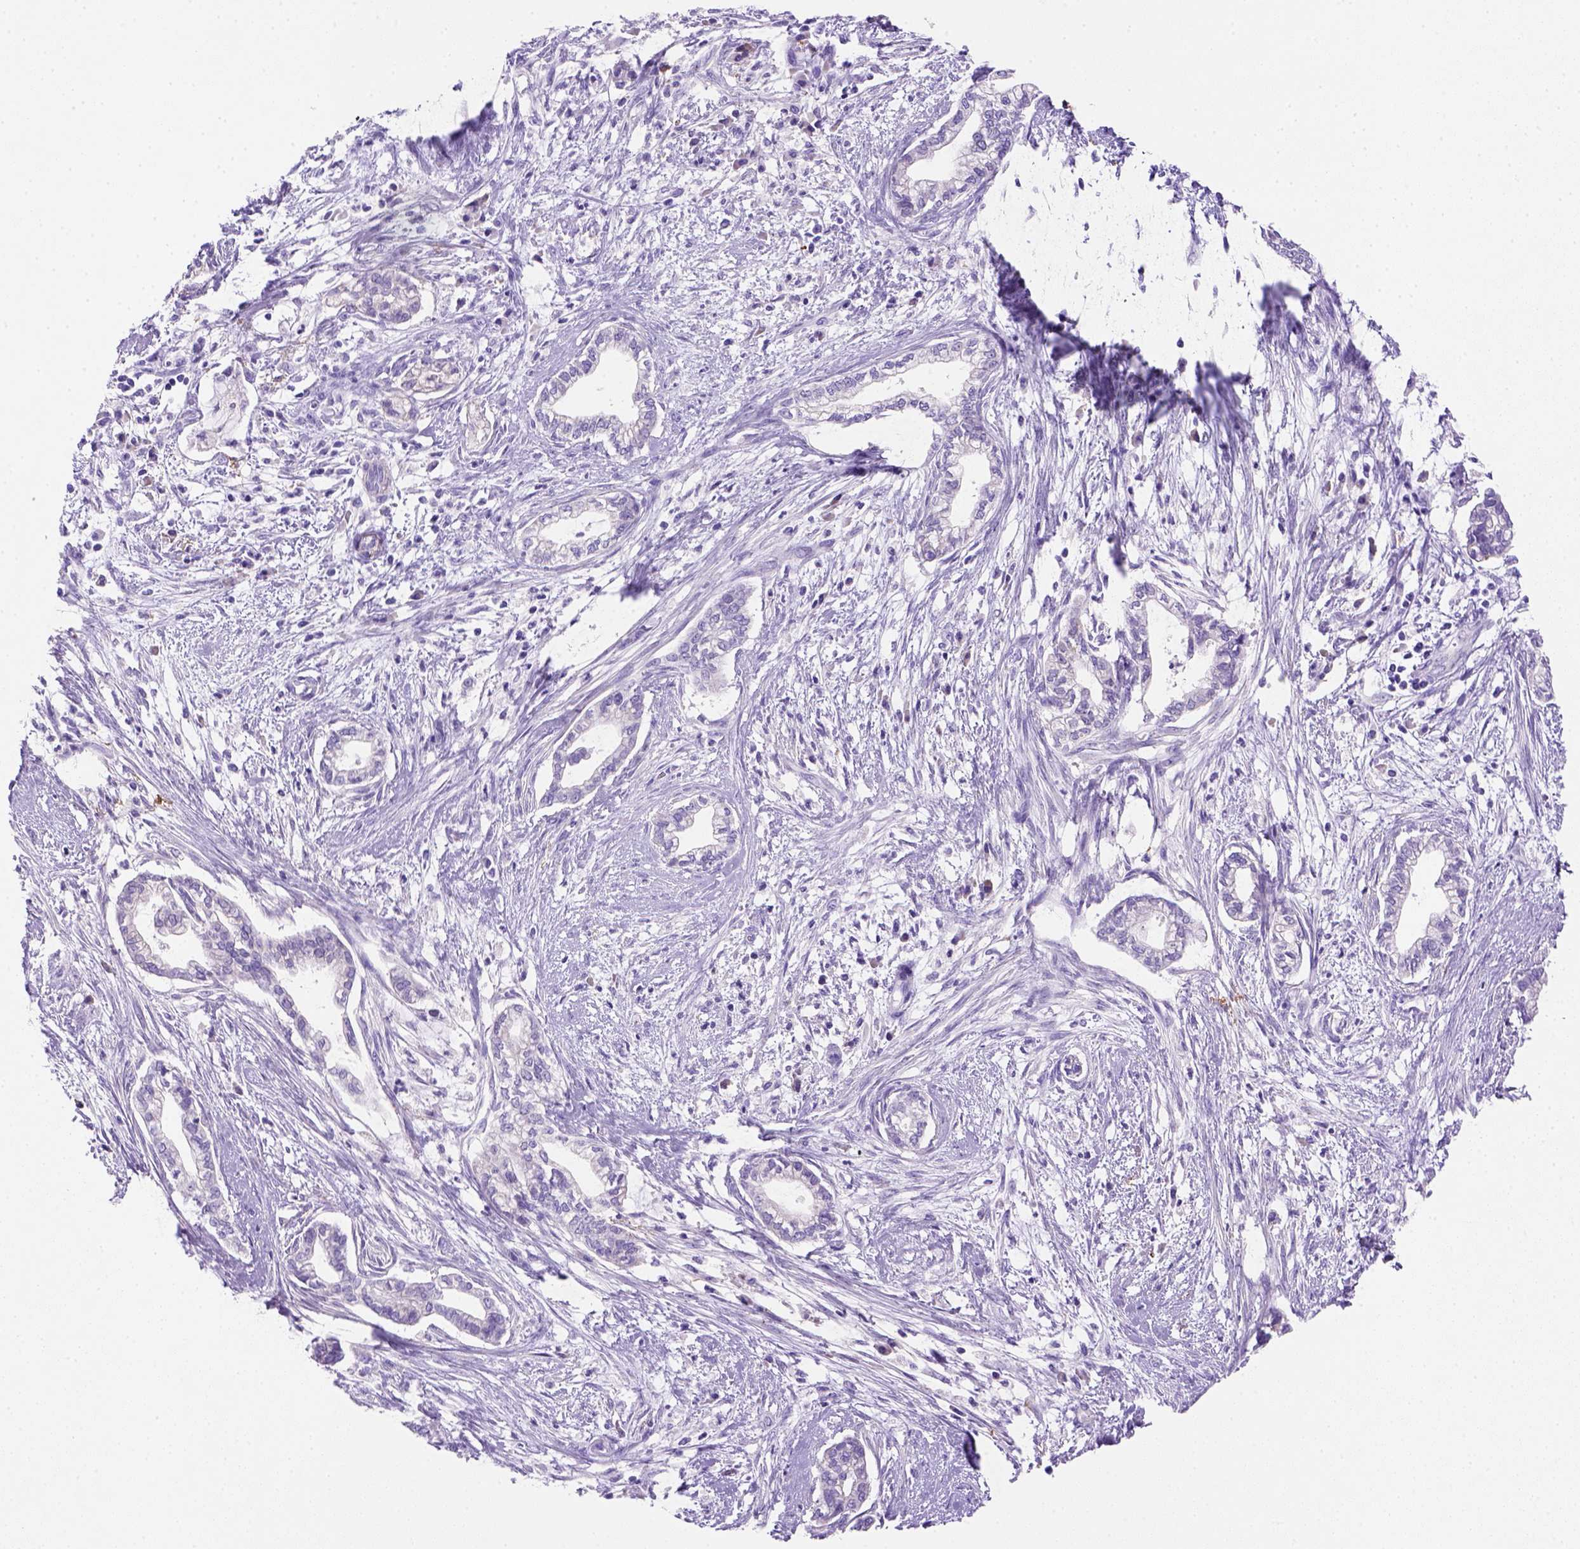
{"staining": {"intensity": "negative", "quantity": "none", "location": "none"}, "tissue": "cervical cancer", "cell_type": "Tumor cells", "image_type": "cancer", "snomed": [{"axis": "morphology", "description": "Adenocarcinoma, NOS"}, {"axis": "topography", "description": "Cervix"}], "caption": "An image of adenocarcinoma (cervical) stained for a protein reveals no brown staining in tumor cells. Nuclei are stained in blue.", "gene": "SIRPD", "patient": {"sex": "female", "age": 62}}